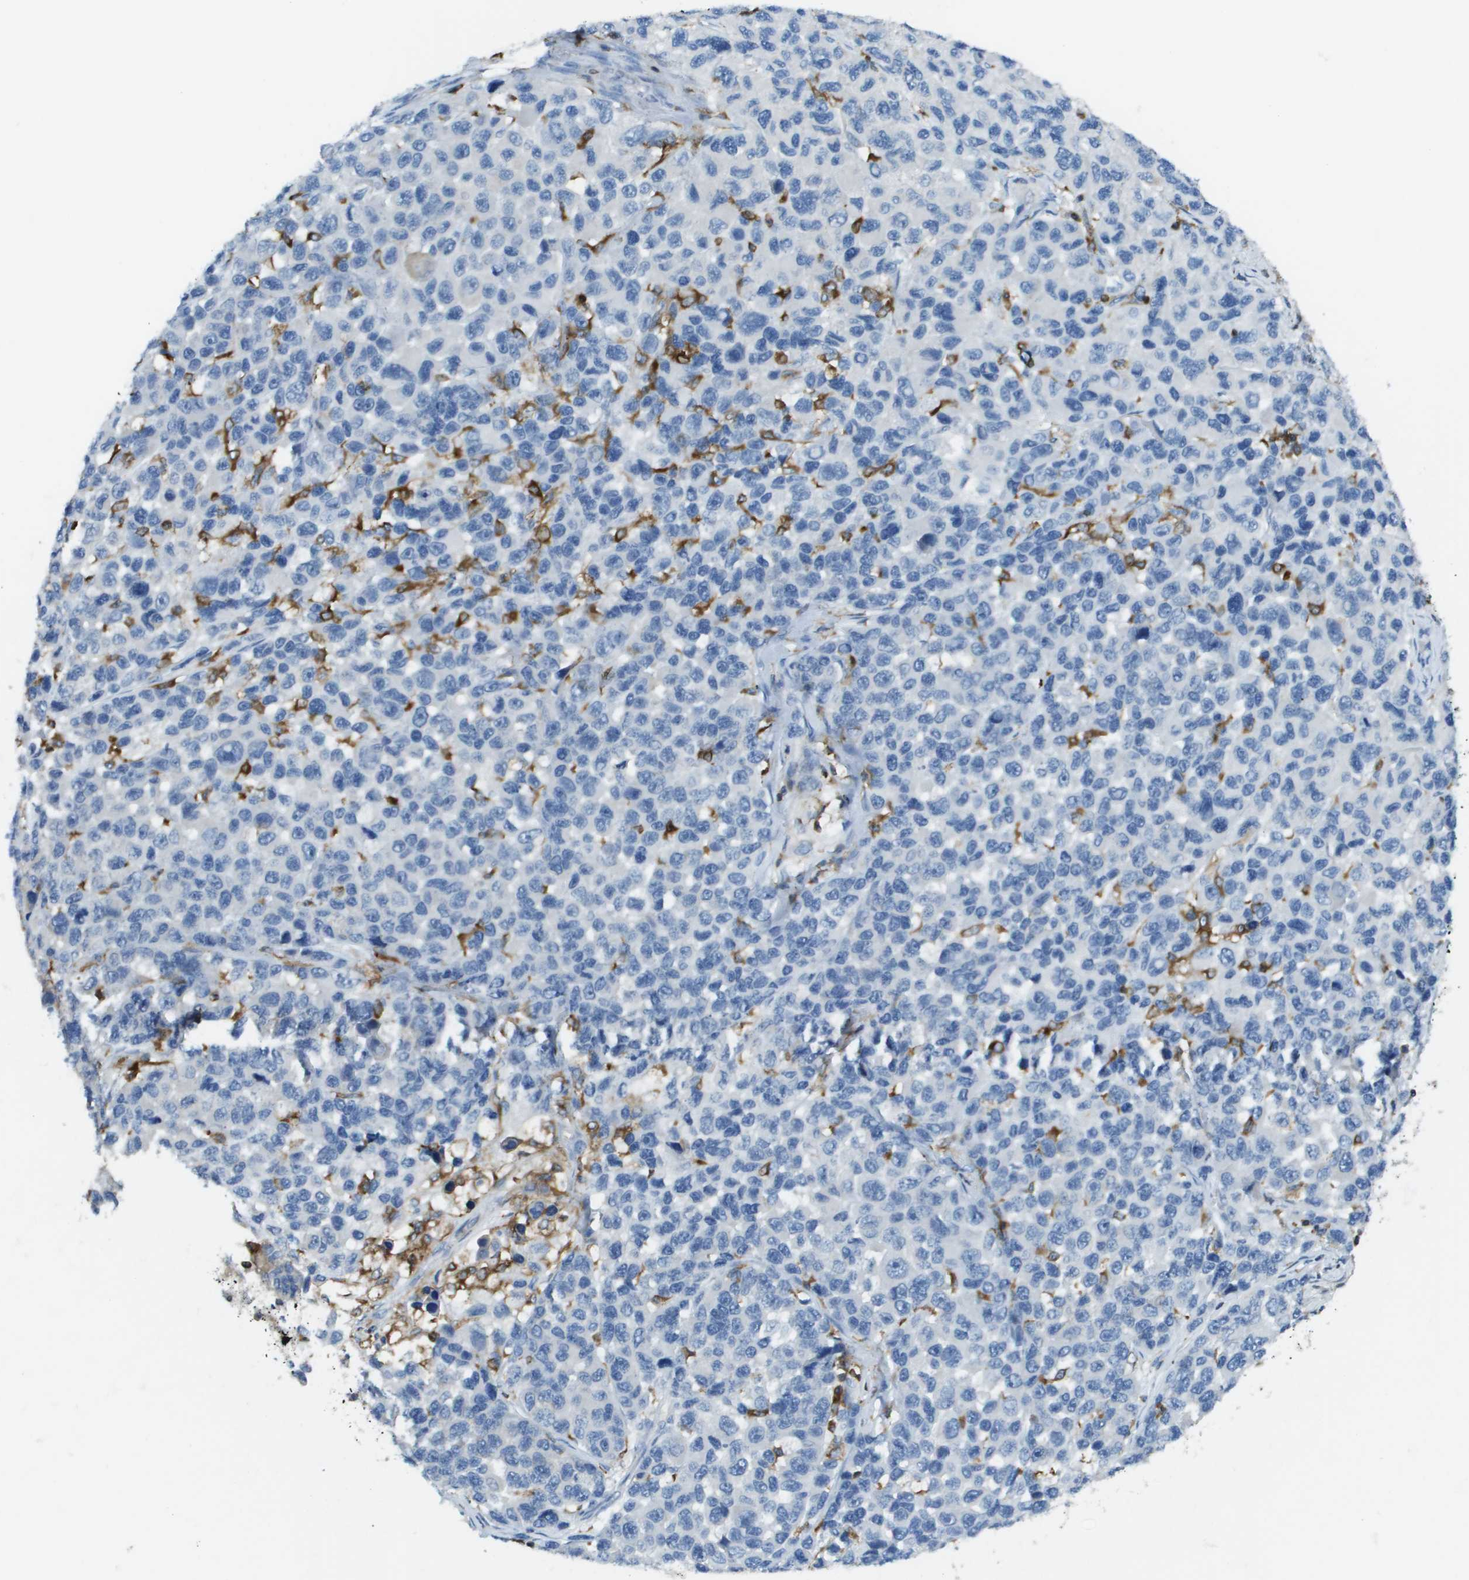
{"staining": {"intensity": "negative", "quantity": "none", "location": "none"}, "tissue": "melanoma", "cell_type": "Tumor cells", "image_type": "cancer", "snomed": [{"axis": "morphology", "description": "Malignant melanoma, NOS"}, {"axis": "topography", "description": "Skin"}], "caption": "Tumor cells are negative for protein expression in human melanoma.", "gene": "APBB1IP", "patient": {"sex": "male", "age": 53}}